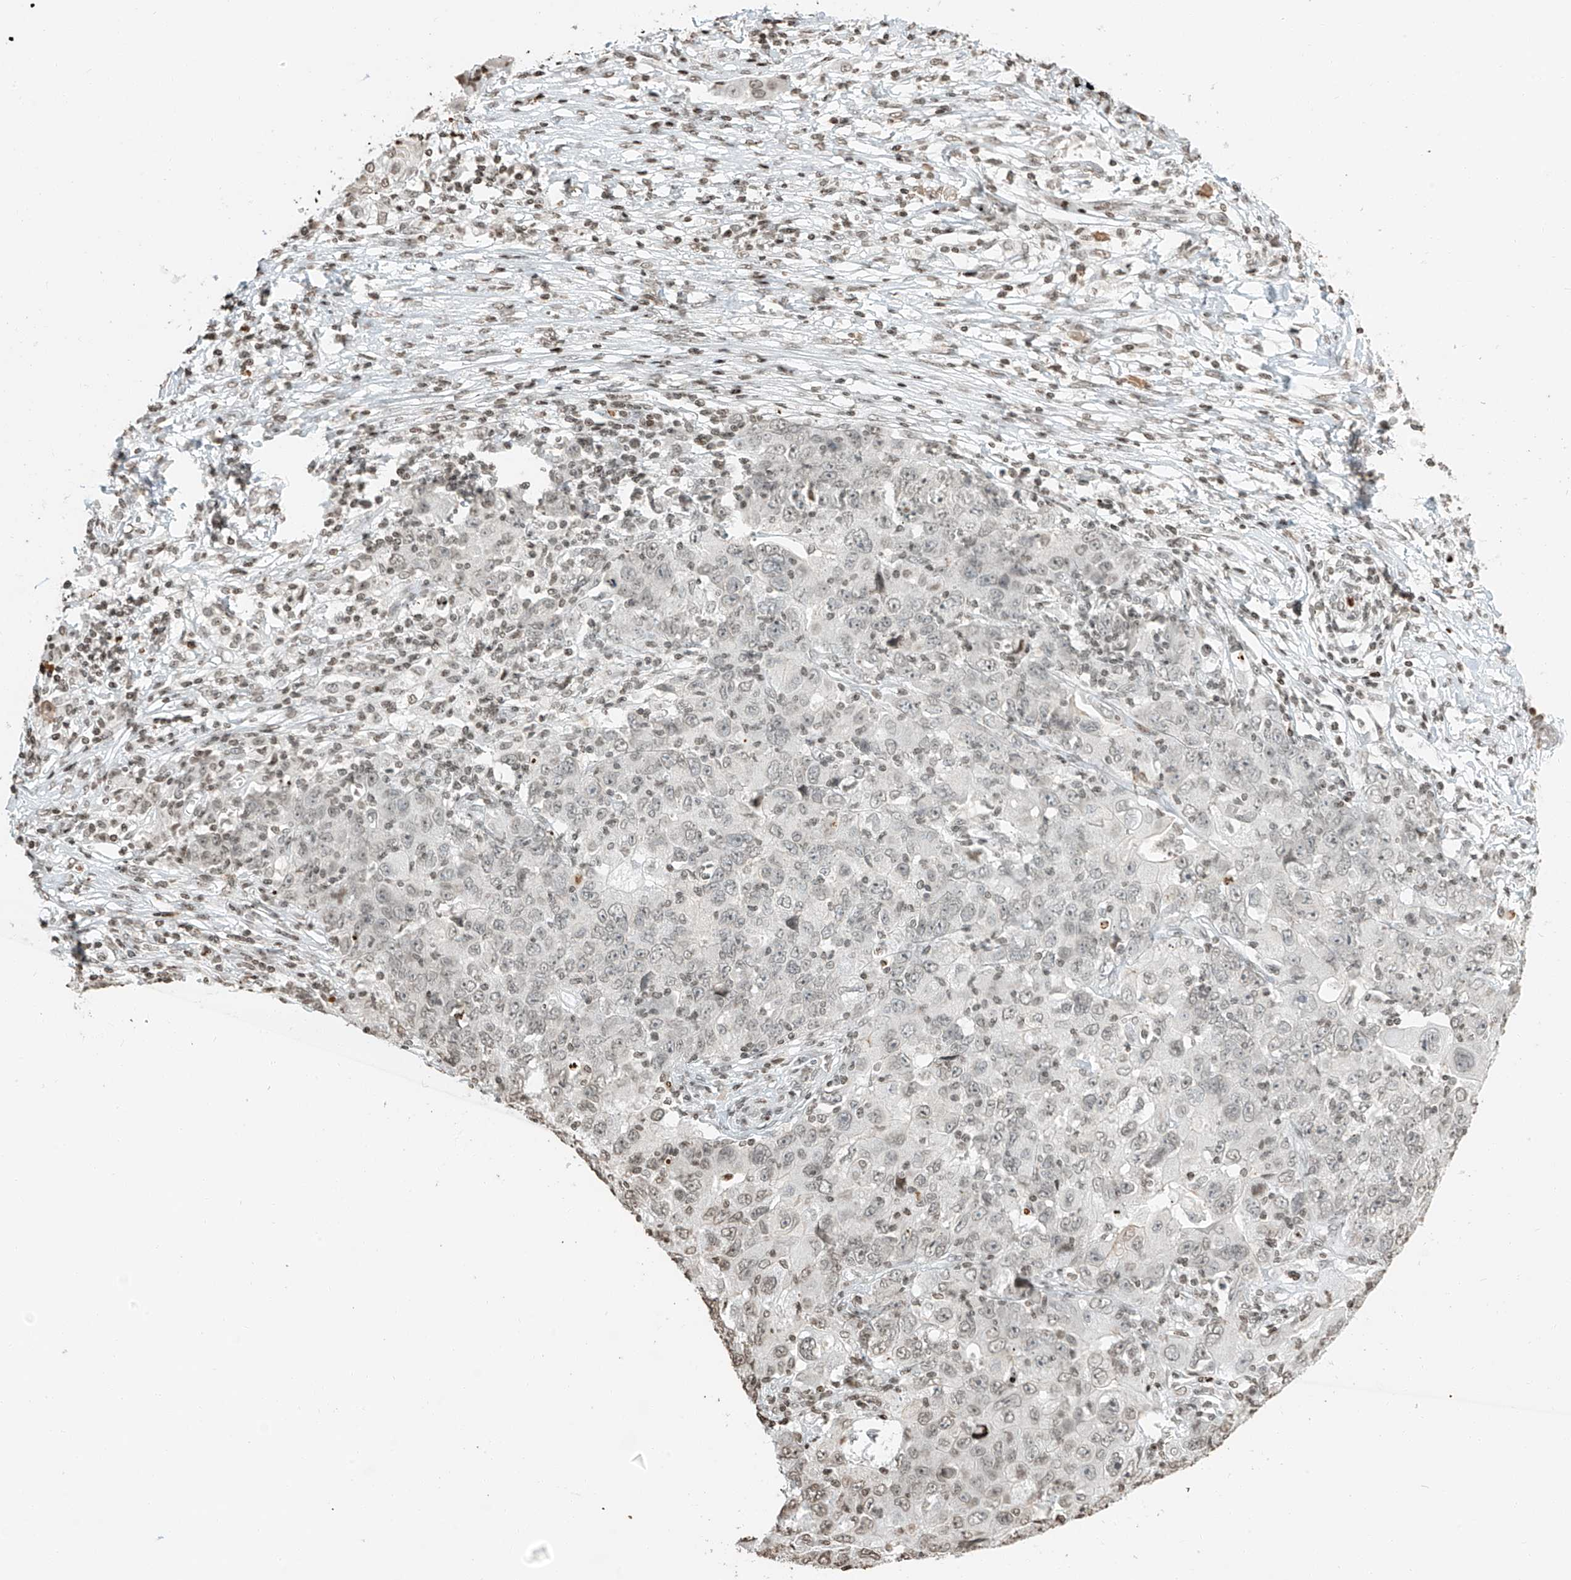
{"staining": {"intensity": "weak", "quantity": "25%-75%", "location": "nuclear"}, "tissue": "ovarian cancer", "cell_type": "Tumor cells", "image_type": "cancer", "snomed": [{"axis": "morphology", "description": "Carcinoma, endometroid"}, {"axis": "topography", "description": "Ovary"}], "caption": "DAB (3,3'-diaminobenzidine) immunohistochemical staining of ovarian endometroid carcinoma demonstrates weak nuclear protein expression in about 25%-75% of tumor cells.", "gene": "C17orf58", "patient": {"sex": "female", "age": 42}}